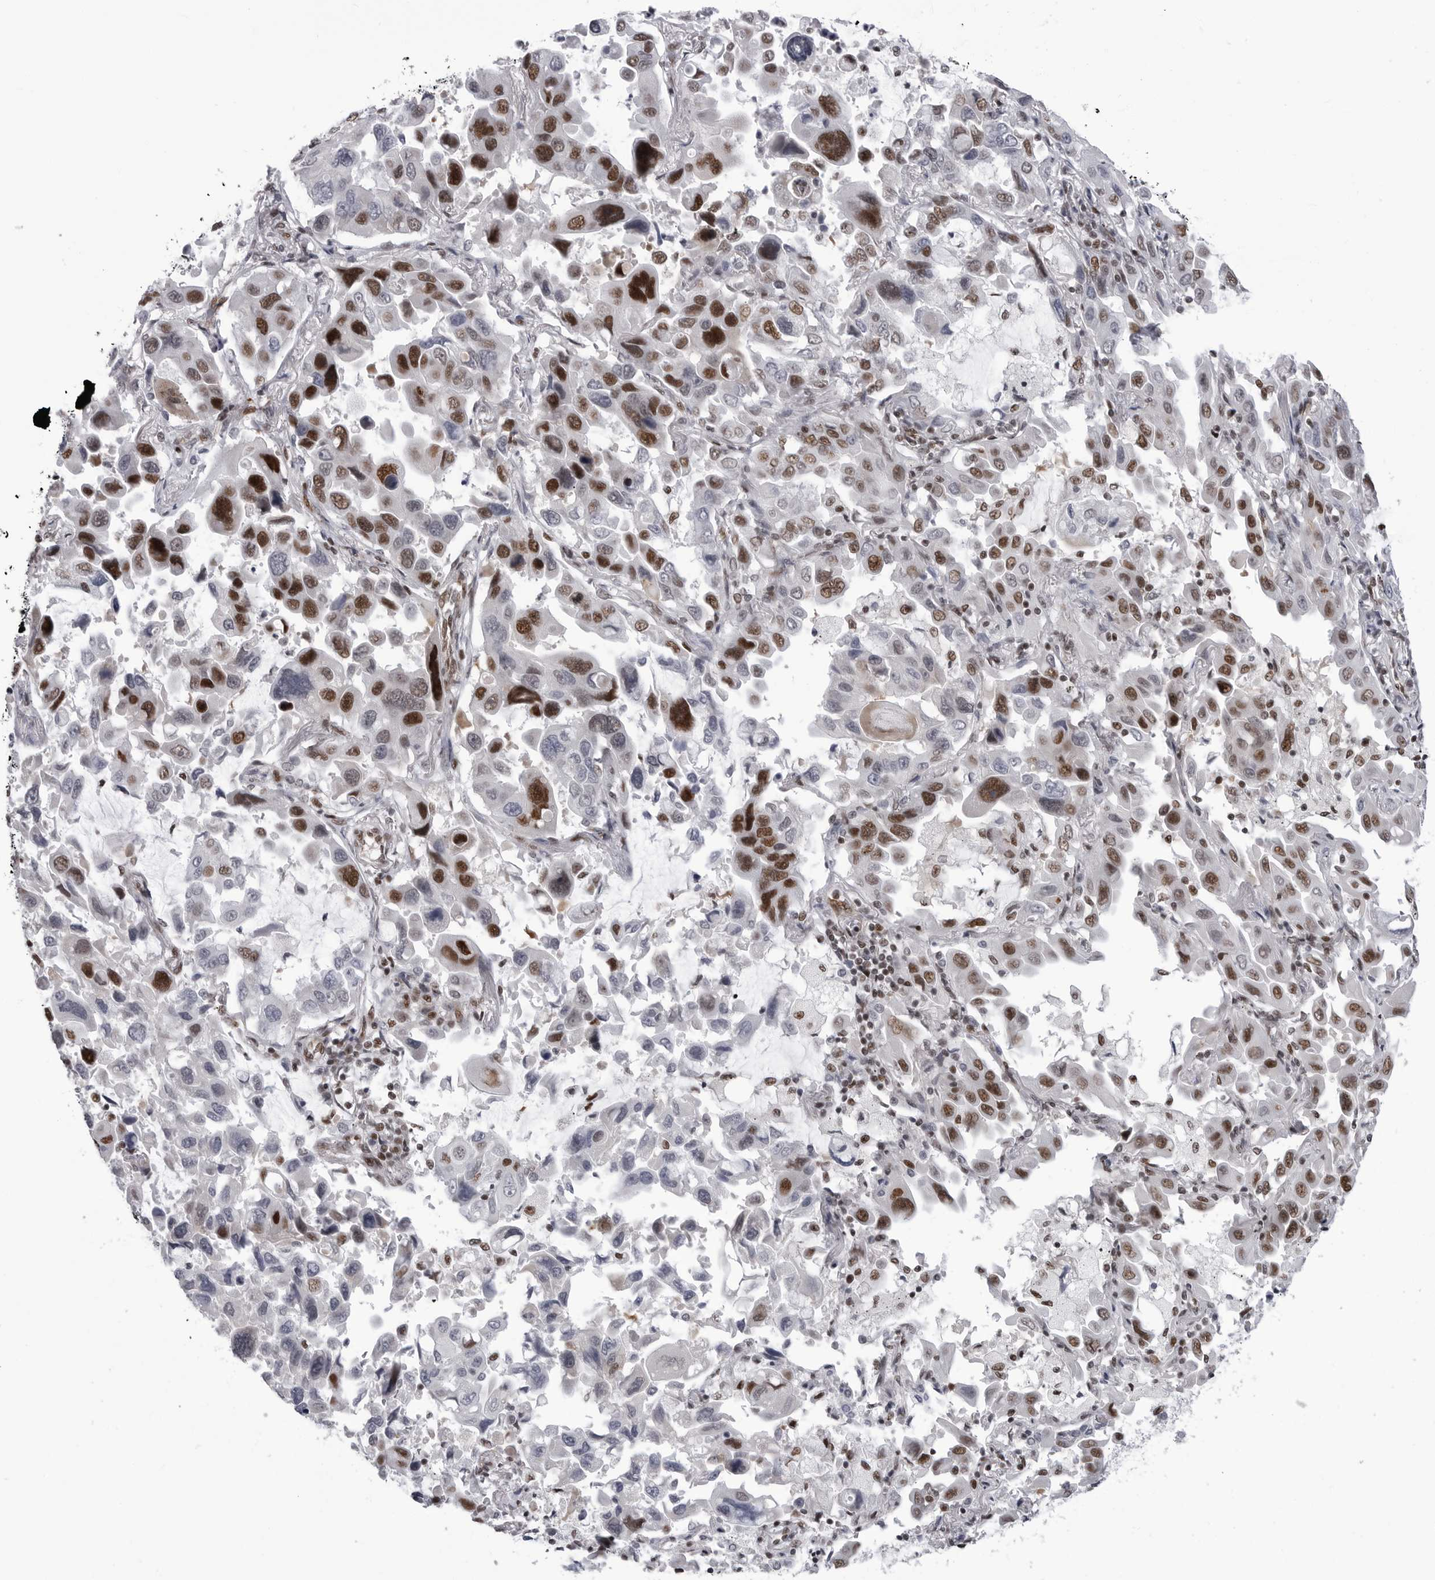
{"staining": {"intensity": "strong", "quantity": "25%-75%", "location": "nuclear"}, "tissue": "lung cancer", "cell_type": "Tumor cells", "image_type": "cancer", "snomed": [{"axis": "morphology", "description": "Adenocarcinoma, NOS"}, {"axis": "topography", "description": "Lung"}], "caption": "Human lung cancer (adenocarcinoma) stained with a brown dye reveals strong nuclear positive positivity in about 25%-75% of tumor cells.", "gene": "RNF26", "patient": {"sex": "male", "age": 64}}